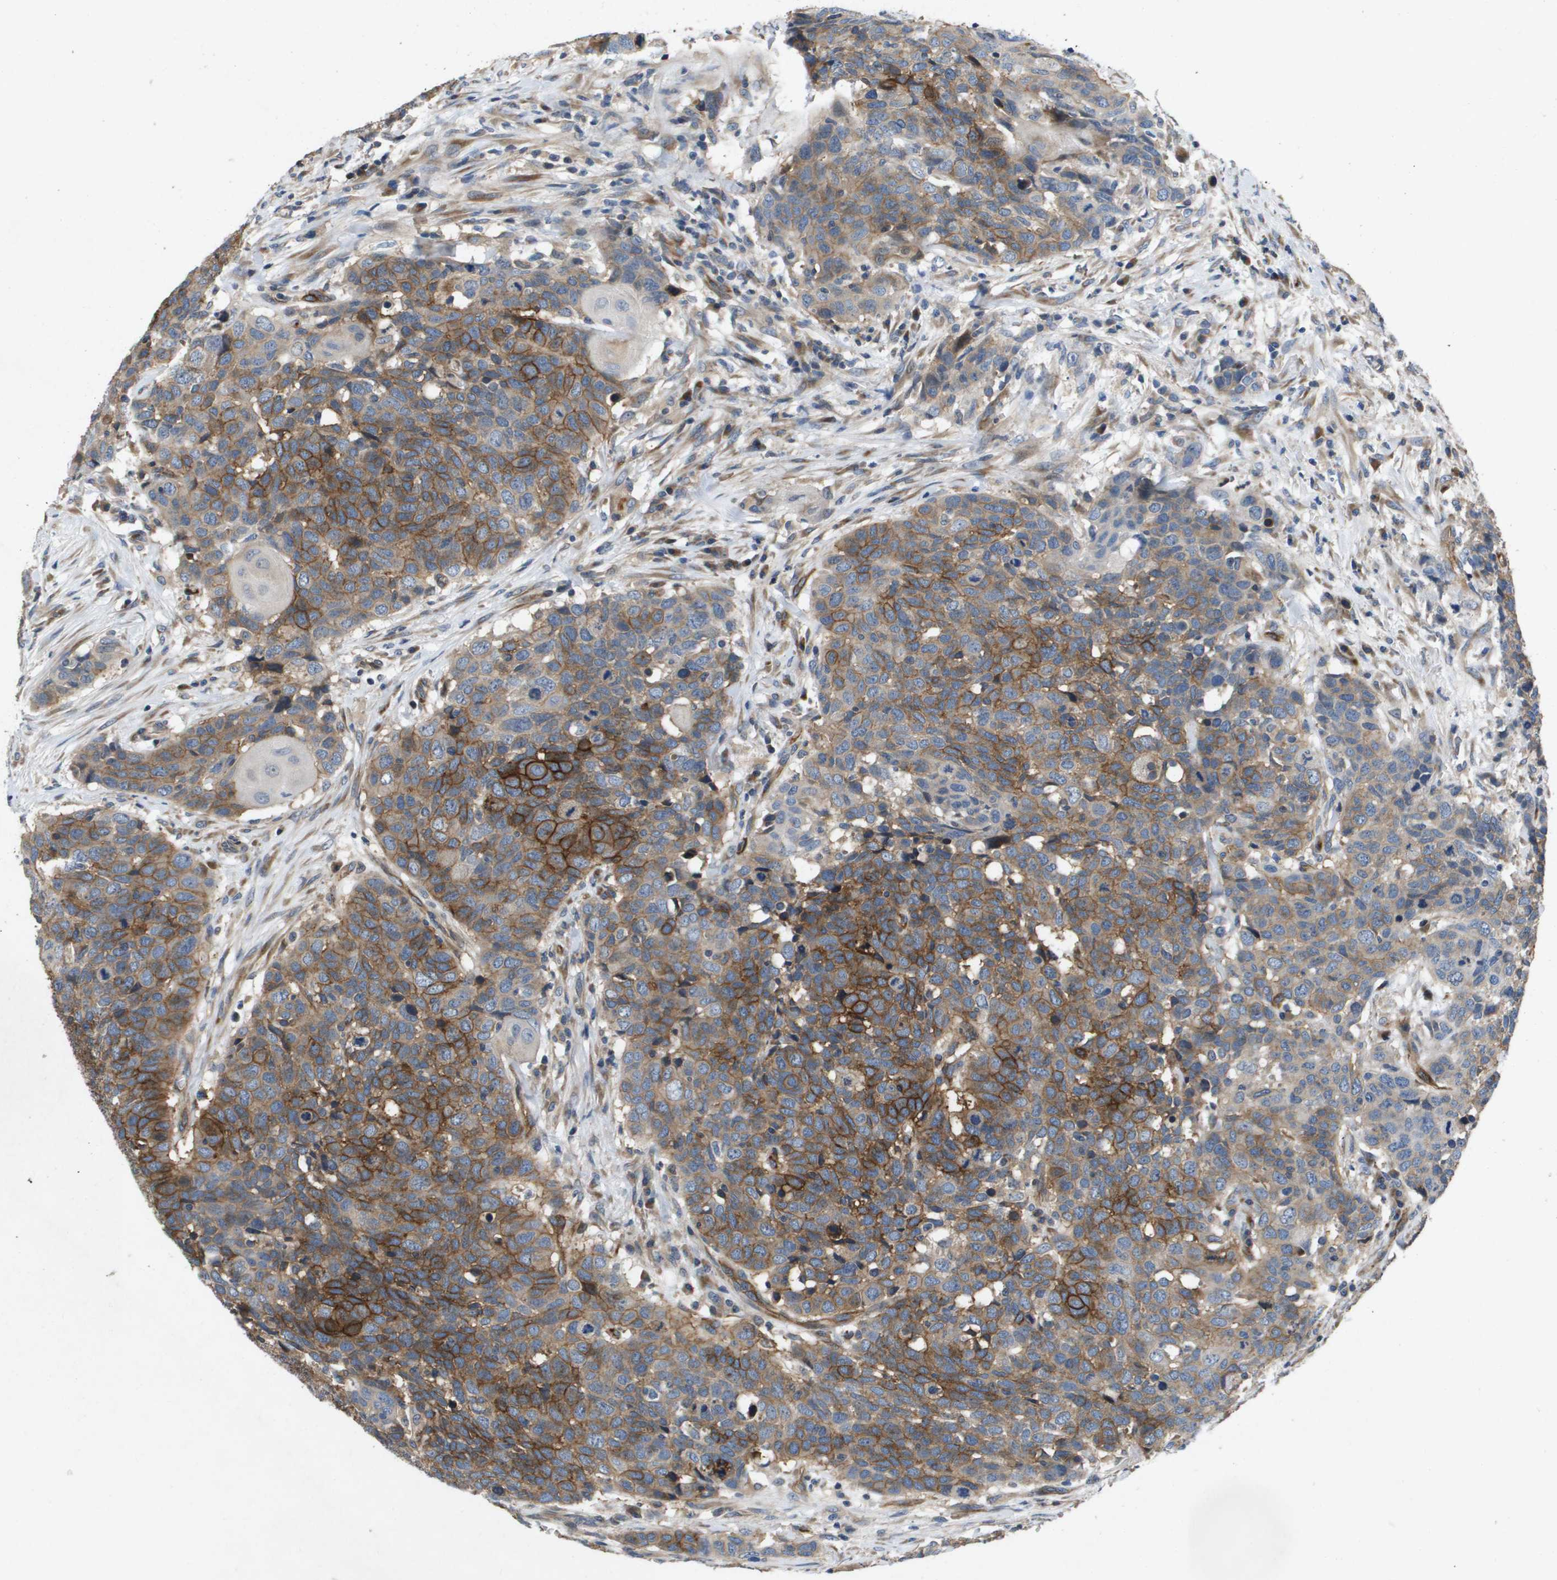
{"staining": {"intensity": "moderate", "quantity": ">75%", "location": "cytoplasmic/membranous"}, "tissue": "head and neck cancer", "cell_type": "Tumor cells", "image_type": "cancer", "snomed": [{"axis": "morphology", "description": "Squamous cell carcinoma, NOS"}, {"axis": "topography", "description": "Head-Neck"}], "caption": "Protein expression analysis of human head and neck cancer (squamous cell carcinoma) reveals moderate cytoplasmic/membranous staining in approximately >75% of tumor cells.", "gene": "ENTPD2", "patient": {"sex": "male", "age": 66}}